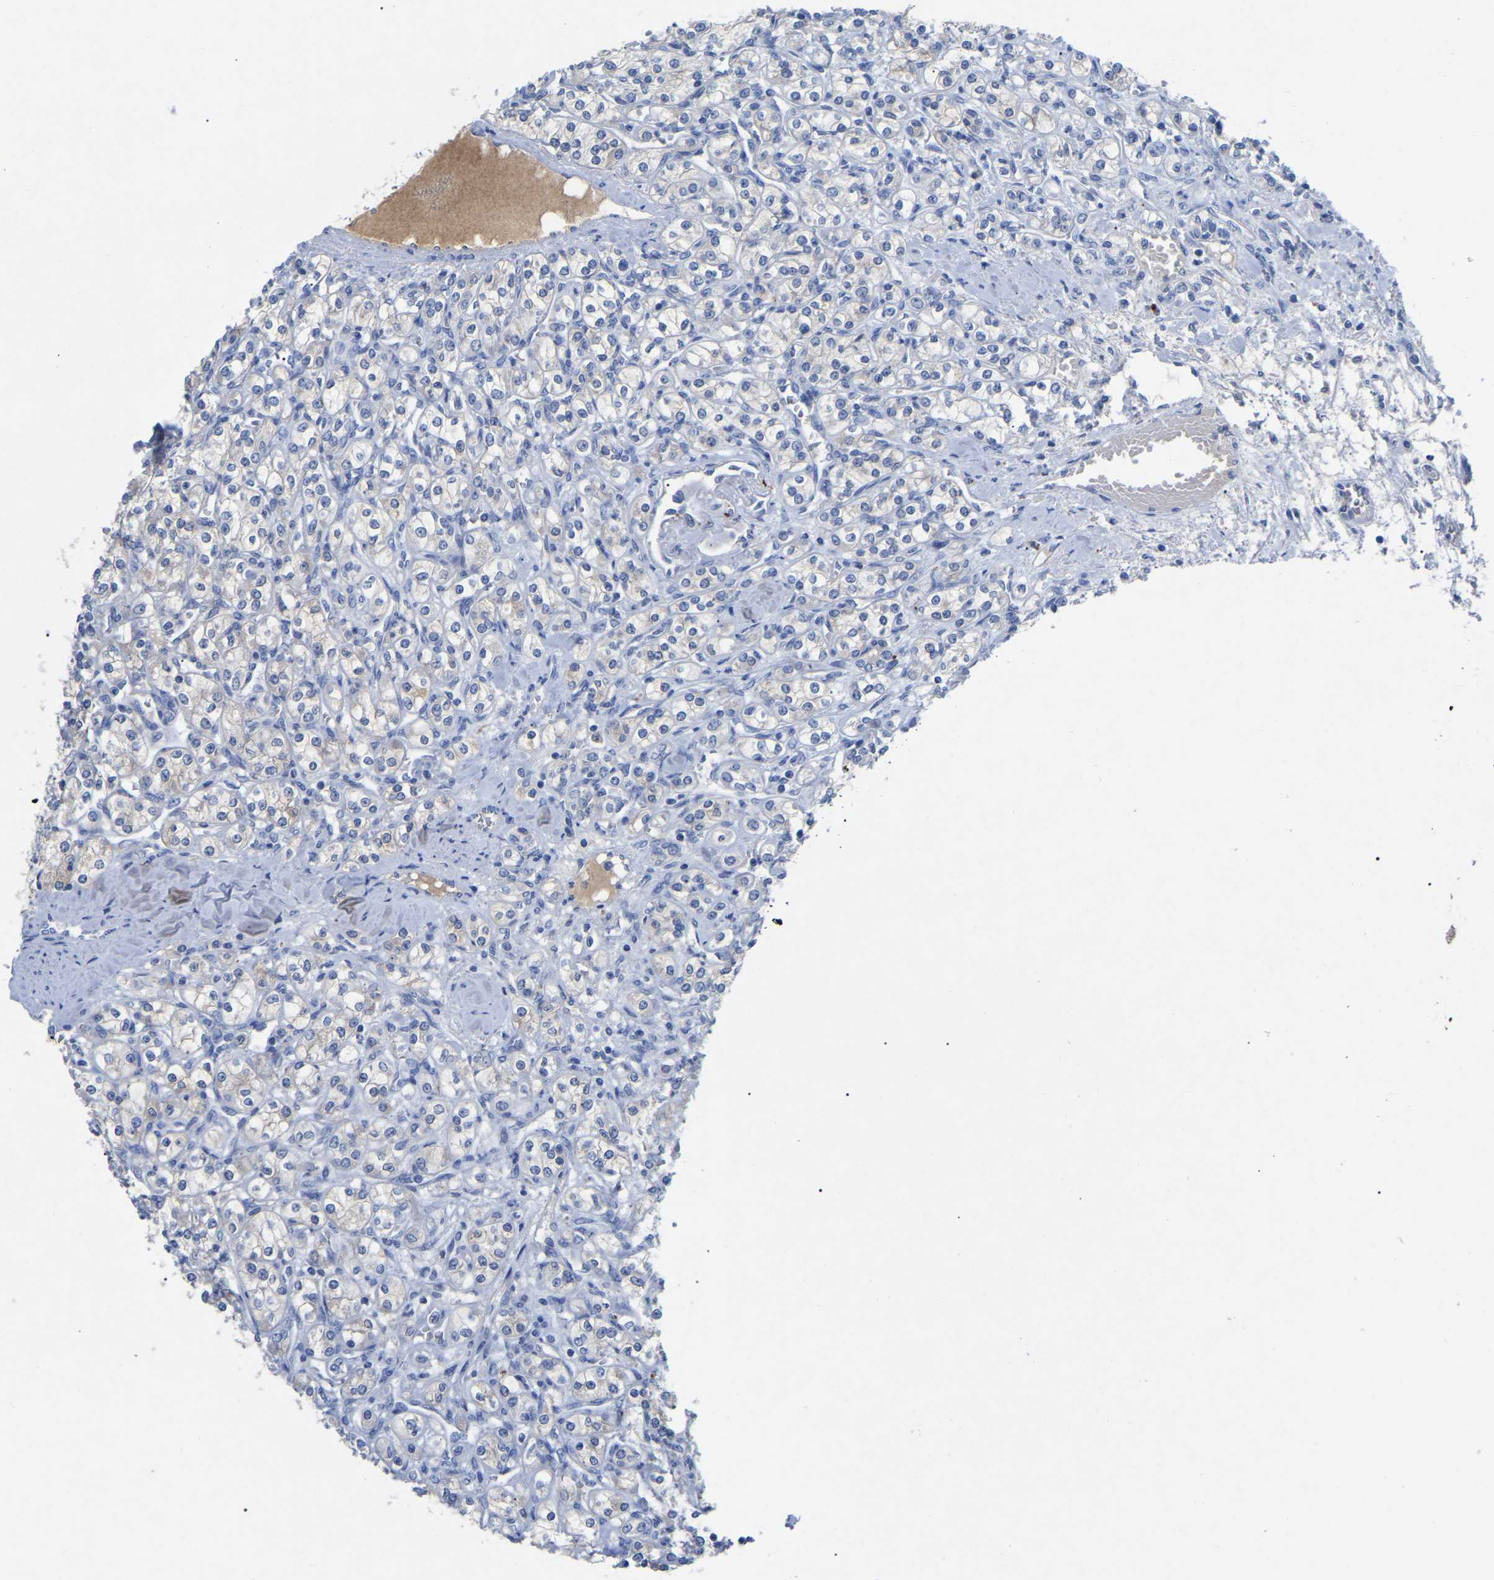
{"staining": {"intensity": "negative", "quantity": "none", "location": "none"}, "tissue": "renal cancer", "cell_type": "Tumor cells", "image_type": "cancer", "snomed": [{"axis": "morphology", "description": "Adenocarcinoma, NOS"}, {"axis": "topography", "description": "Kidney"}], "caption": "A micrograph of human renal adenocarcinoma is negative for staining in tumor cells.", "gene": "SMPD2", "patient": {"sex": "male", "age": 77}}